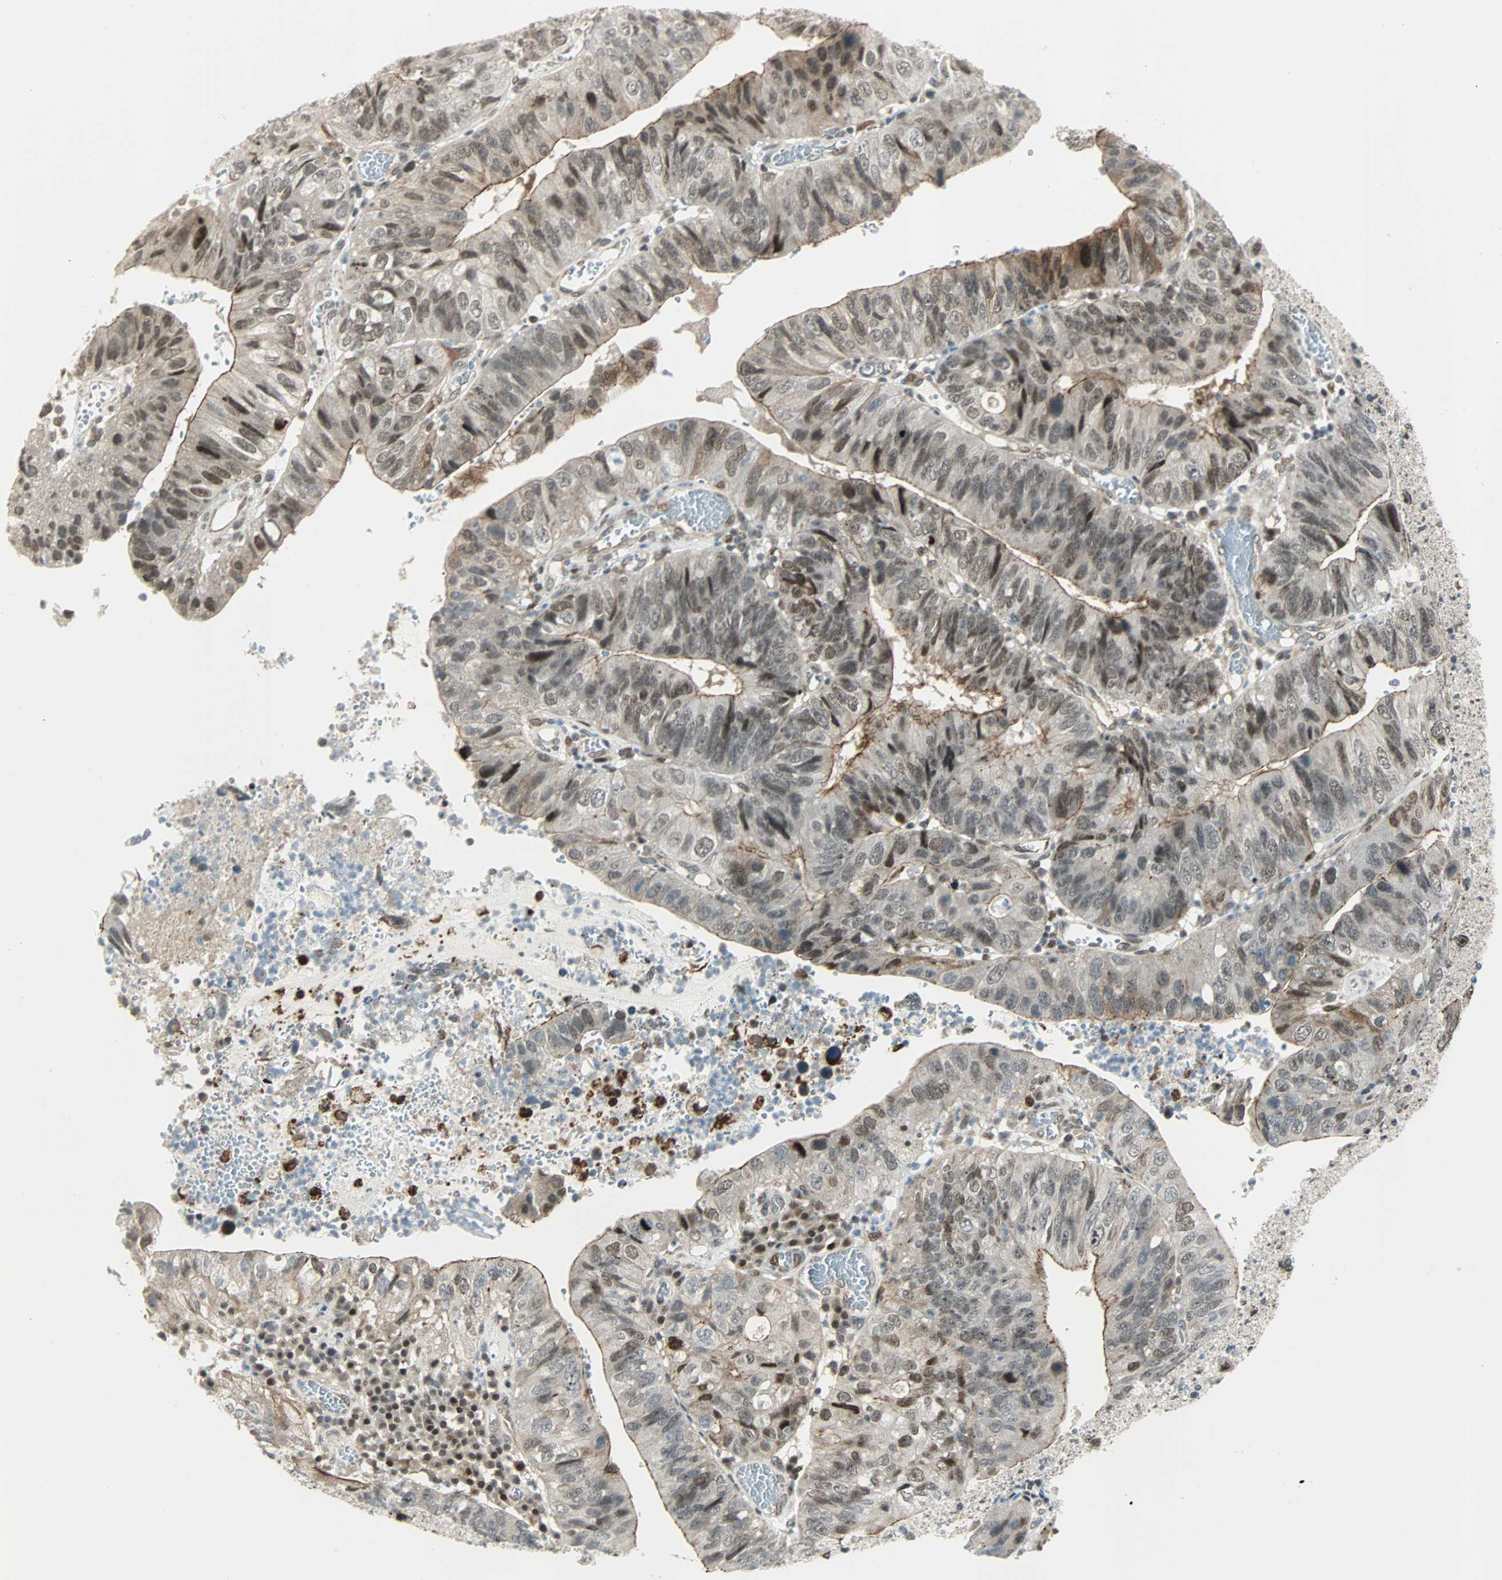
{"staining": {"intensity": "moderate", "quantity": "<25%", "location": "cytoplasmic/membranous,nuclear"}, "tissue": "stomach cancer", "cell_type": "Tumor cells", "image_type": "cancer", "snomed": [{"axis": "morphology", "description": "Adenocarcinoma, NOS"}, {"axis": "topography", "description": "Stomach"}], "caption": "The image shows a brown stain indicating the presence of a protein in the cytoplasmic/membranous and nuclear of tumor cells in stomach cancer (adenocarcinoma). Nuclei are stained in blue.", "gene": "CBX4", "patient": {"sex": "male", "age": 59}}